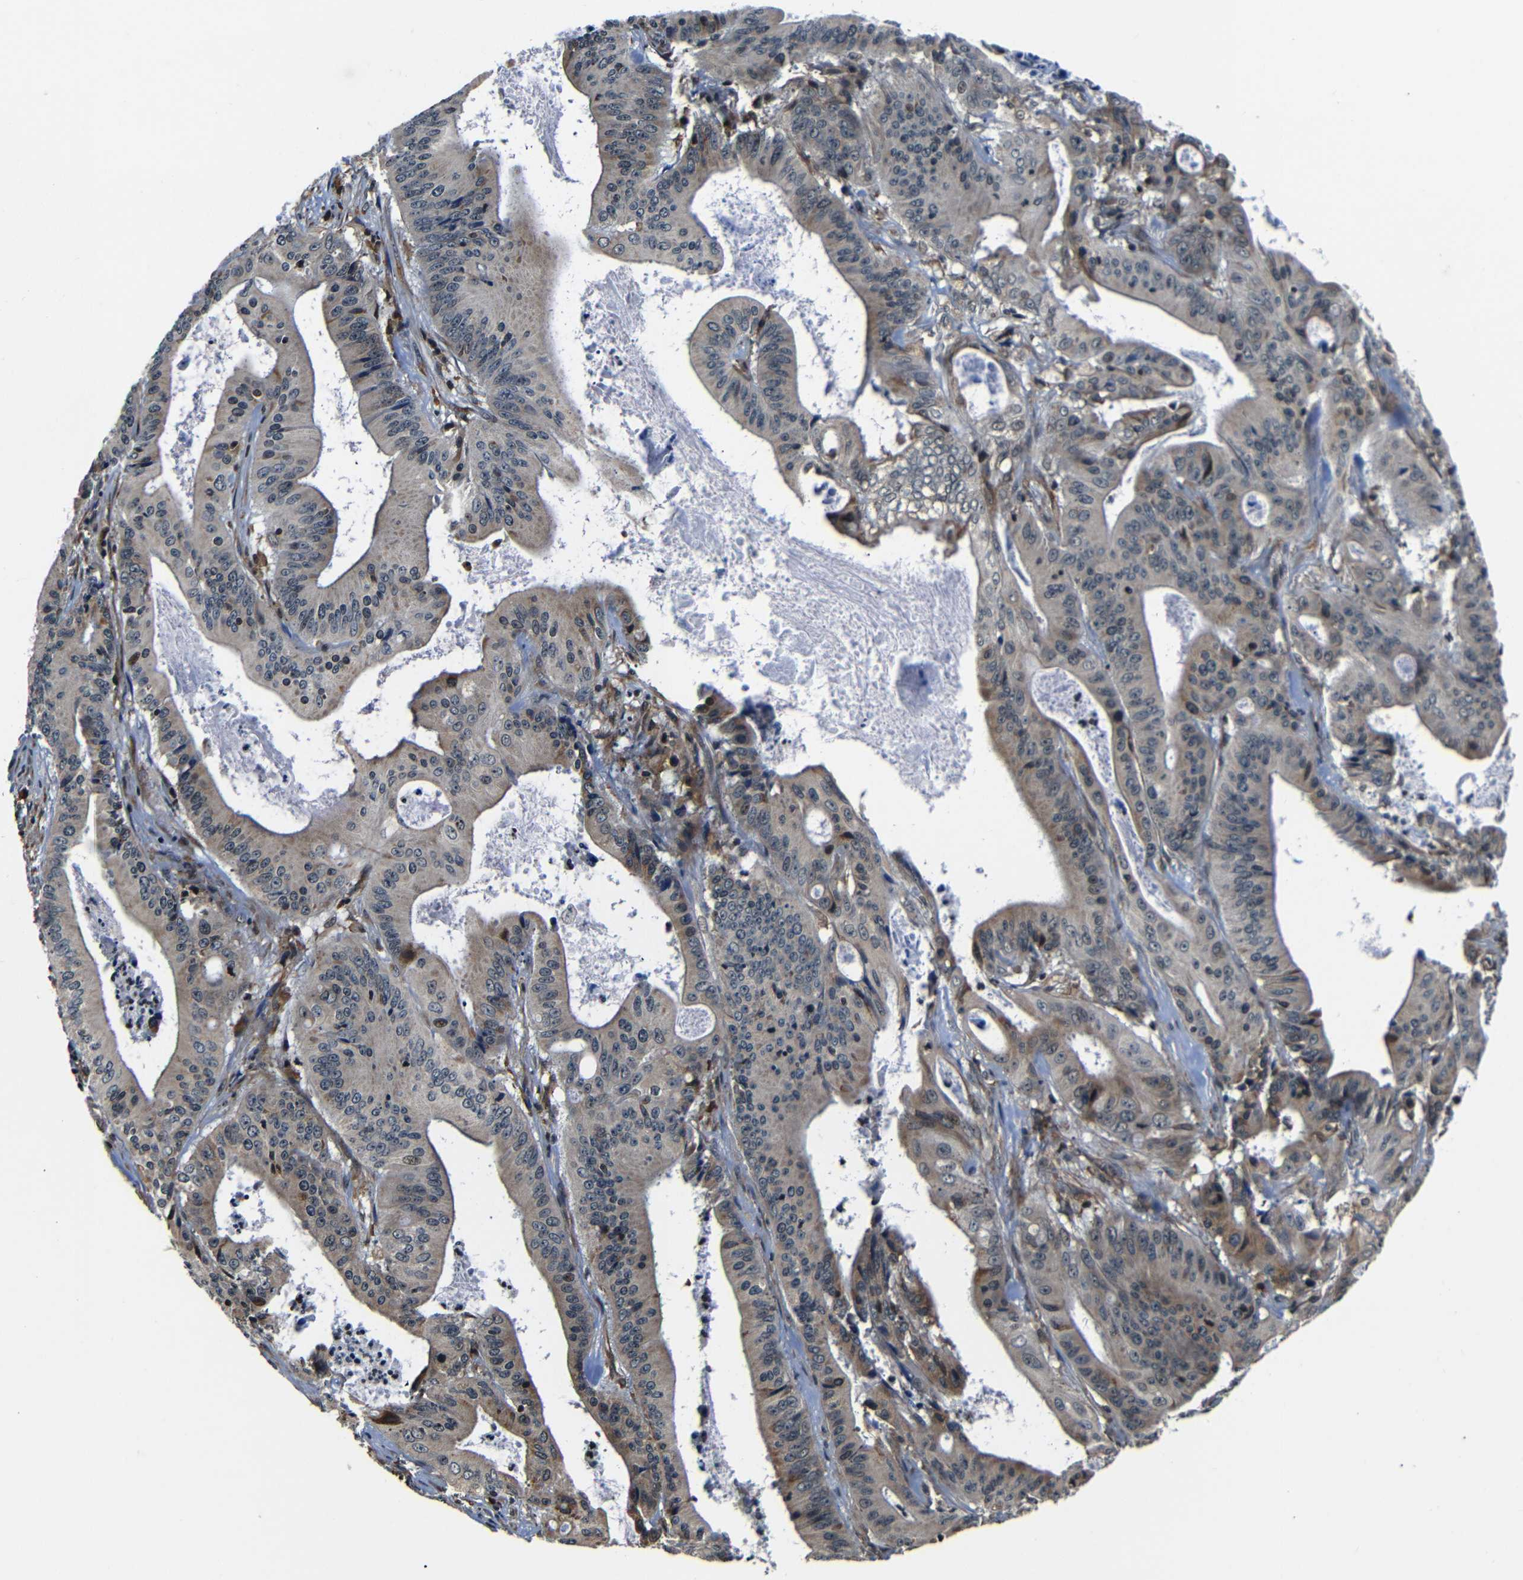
{"staining": {"intensity": "moderate", "quantity": ">75%", "location": "cytoplasmic/membranous"}, "tissue": "pancreatic cancer", "cell_type": "Tumor cells", "image_type": "cancer", "snomed": [{"axis": "morphology", "description": "Normal tissue, NOS"}, {"axis": "topography", "description": "Lymph node"}], "caption": "This is an image of immunohistochemistry (IHC) staining of pancreatic cancer, which shows moderate positivity in the cytoplasmic/membranous of tumor cells.", "gene": "NCBP3", "patient": {"sex": "male", "age": 62}}